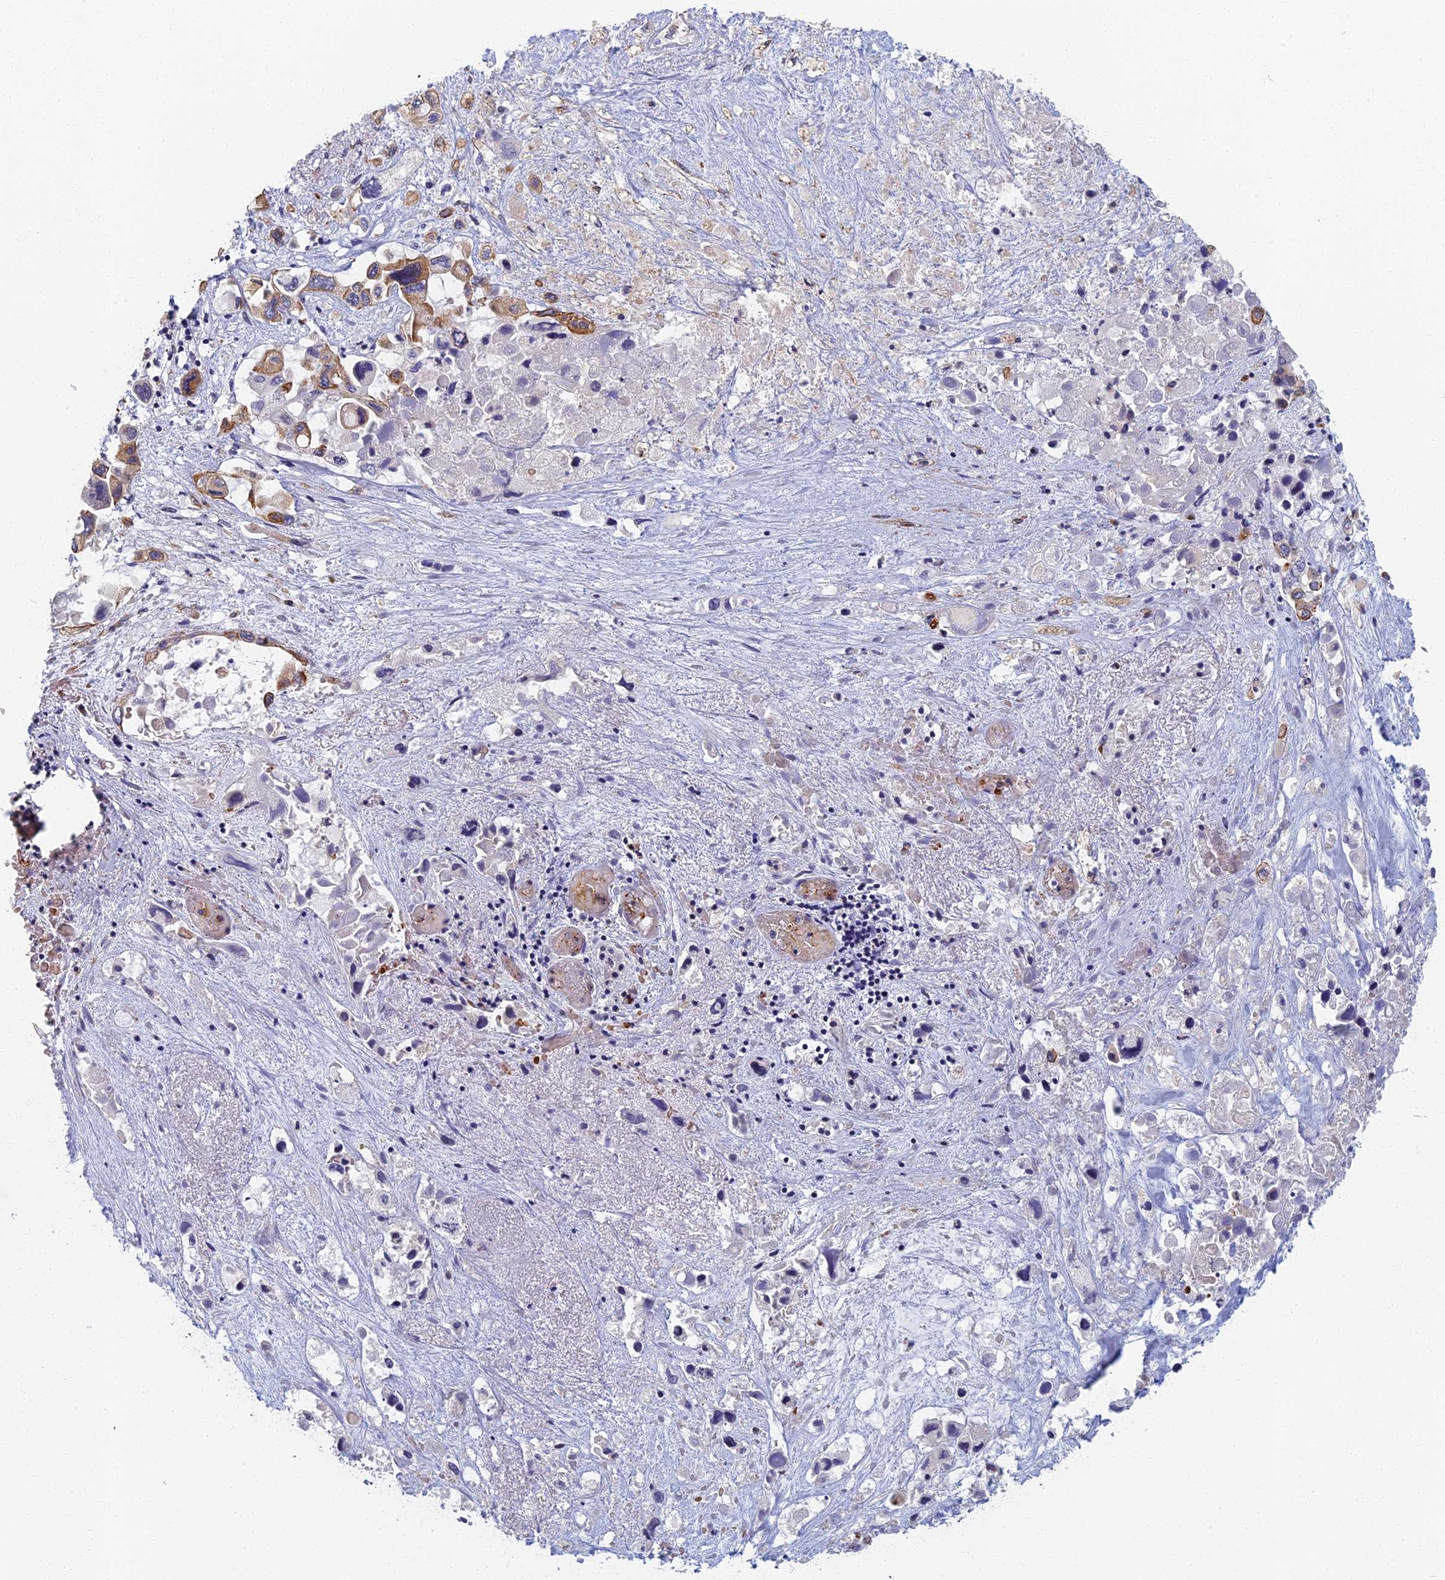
{"staining": {"intensity": "moderate", "quantity": "<25%", "location": "cytoplasmic/membranous"}, "tissue": "pancreatic cancer", "cell_type": "Tumor cells", "image_type": "cancer", "snomed": [{"axis": "morphology", "description": "Adenocarcinoma, NOS"}, {"axis": "topography", "description": "Pancreas"}], "caption": "Pancreatic cancer stained for a protein (brown) shows moderate cytoplasmic/membranous positive expression in about <25% of tumor cells.", "gene": "ABCB10", "patient": {"sex": "male", "age": 92}}